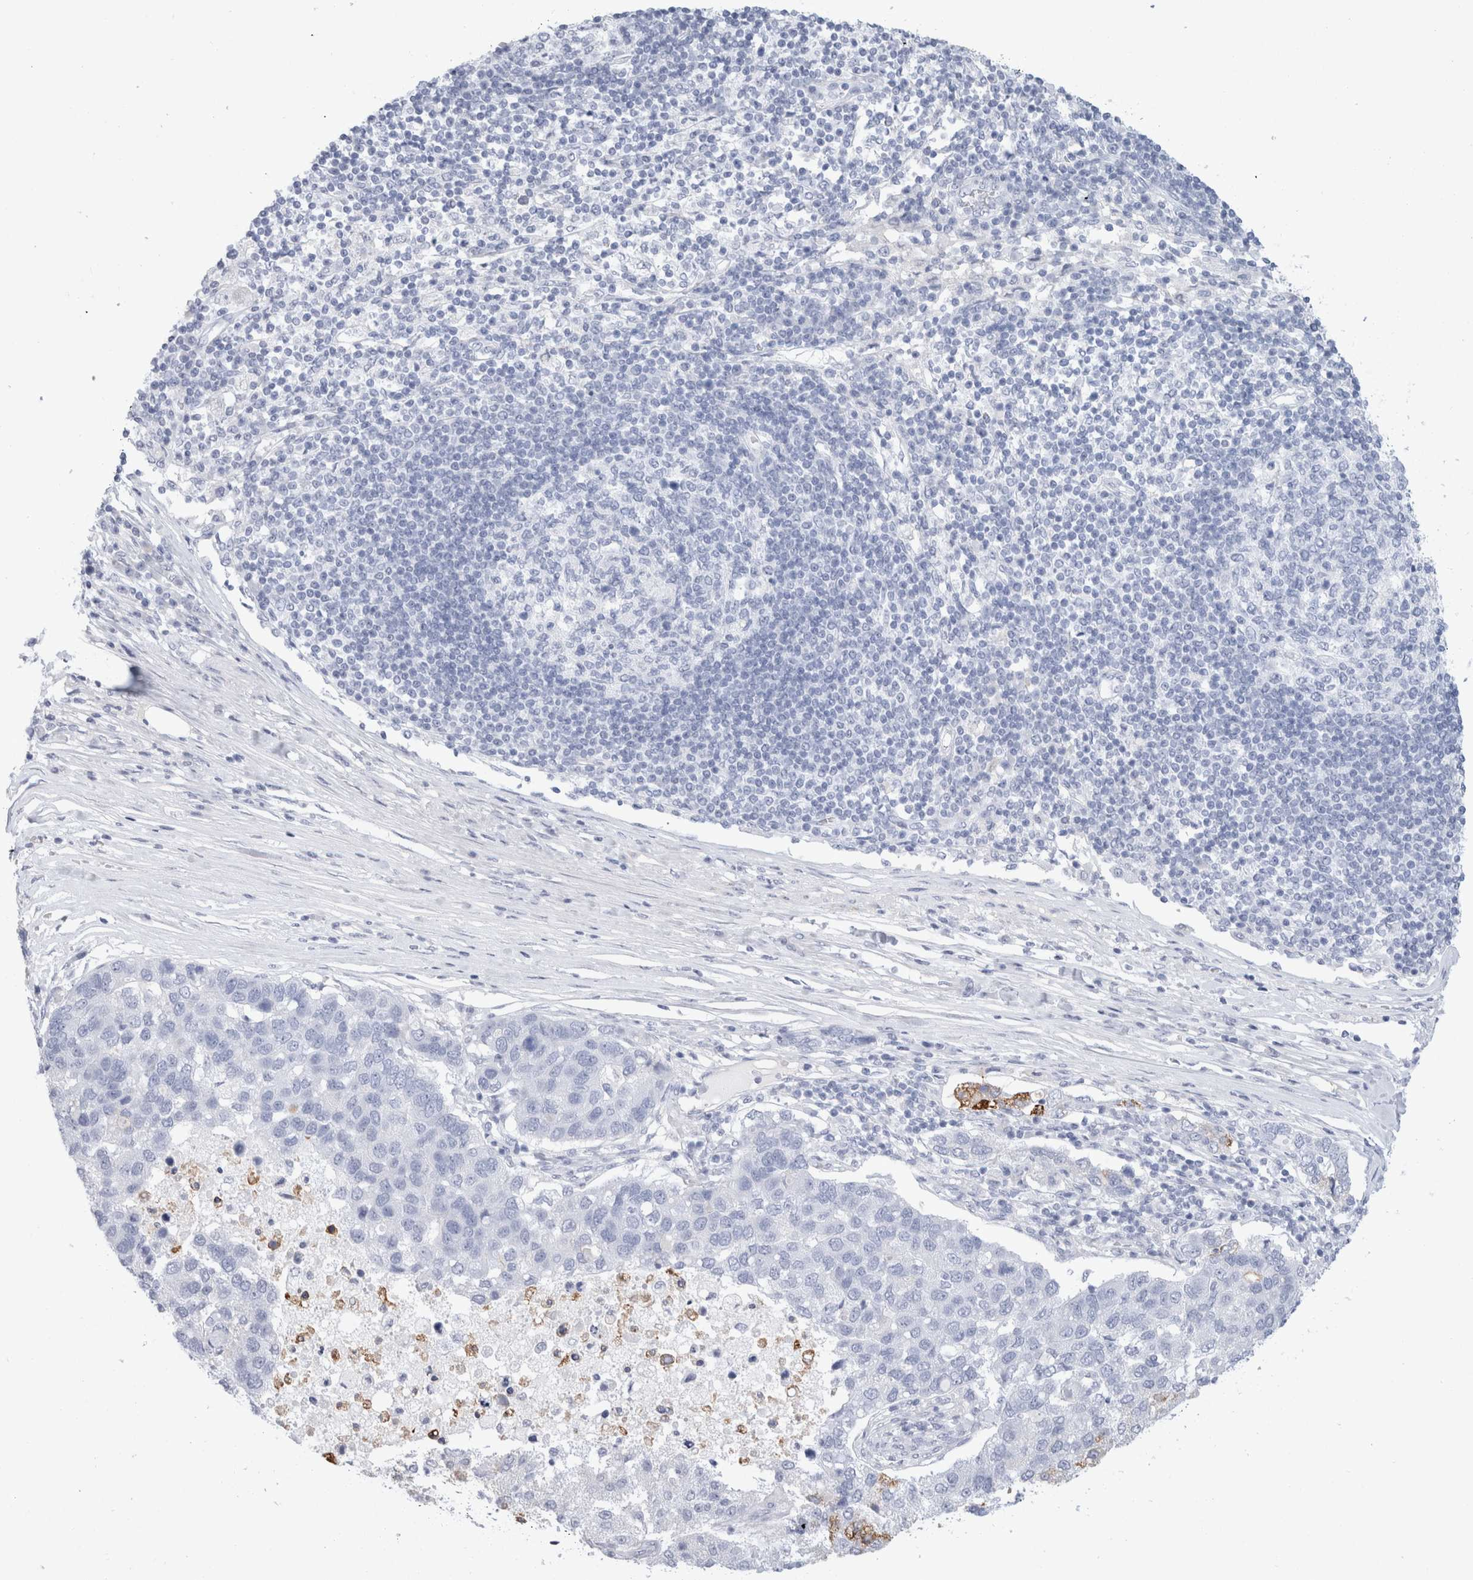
{"staining": {"intensity": "moderate", "quantity": "<25%", "location": "cytoplasmic/membranous"}, "tissue": "pancreatic cancer", "cell_type": "Tumor cells", "image_type": "cancer", "snomed": [{"axis": "morphology", "description": "Adenocarcinoma, NOS"}, {"axis": "topography", "description": "Pancreas"}], "caption": "IHC micrograph of human adenocarcinoma (pancreatic) stained for a protein (brown), which displays low levels of moderate cytoplasmic/membranous expression in approximately <25% of tumor cells.", "gene": "MUC15", "patient": {"sex": "female", "age": 61}}